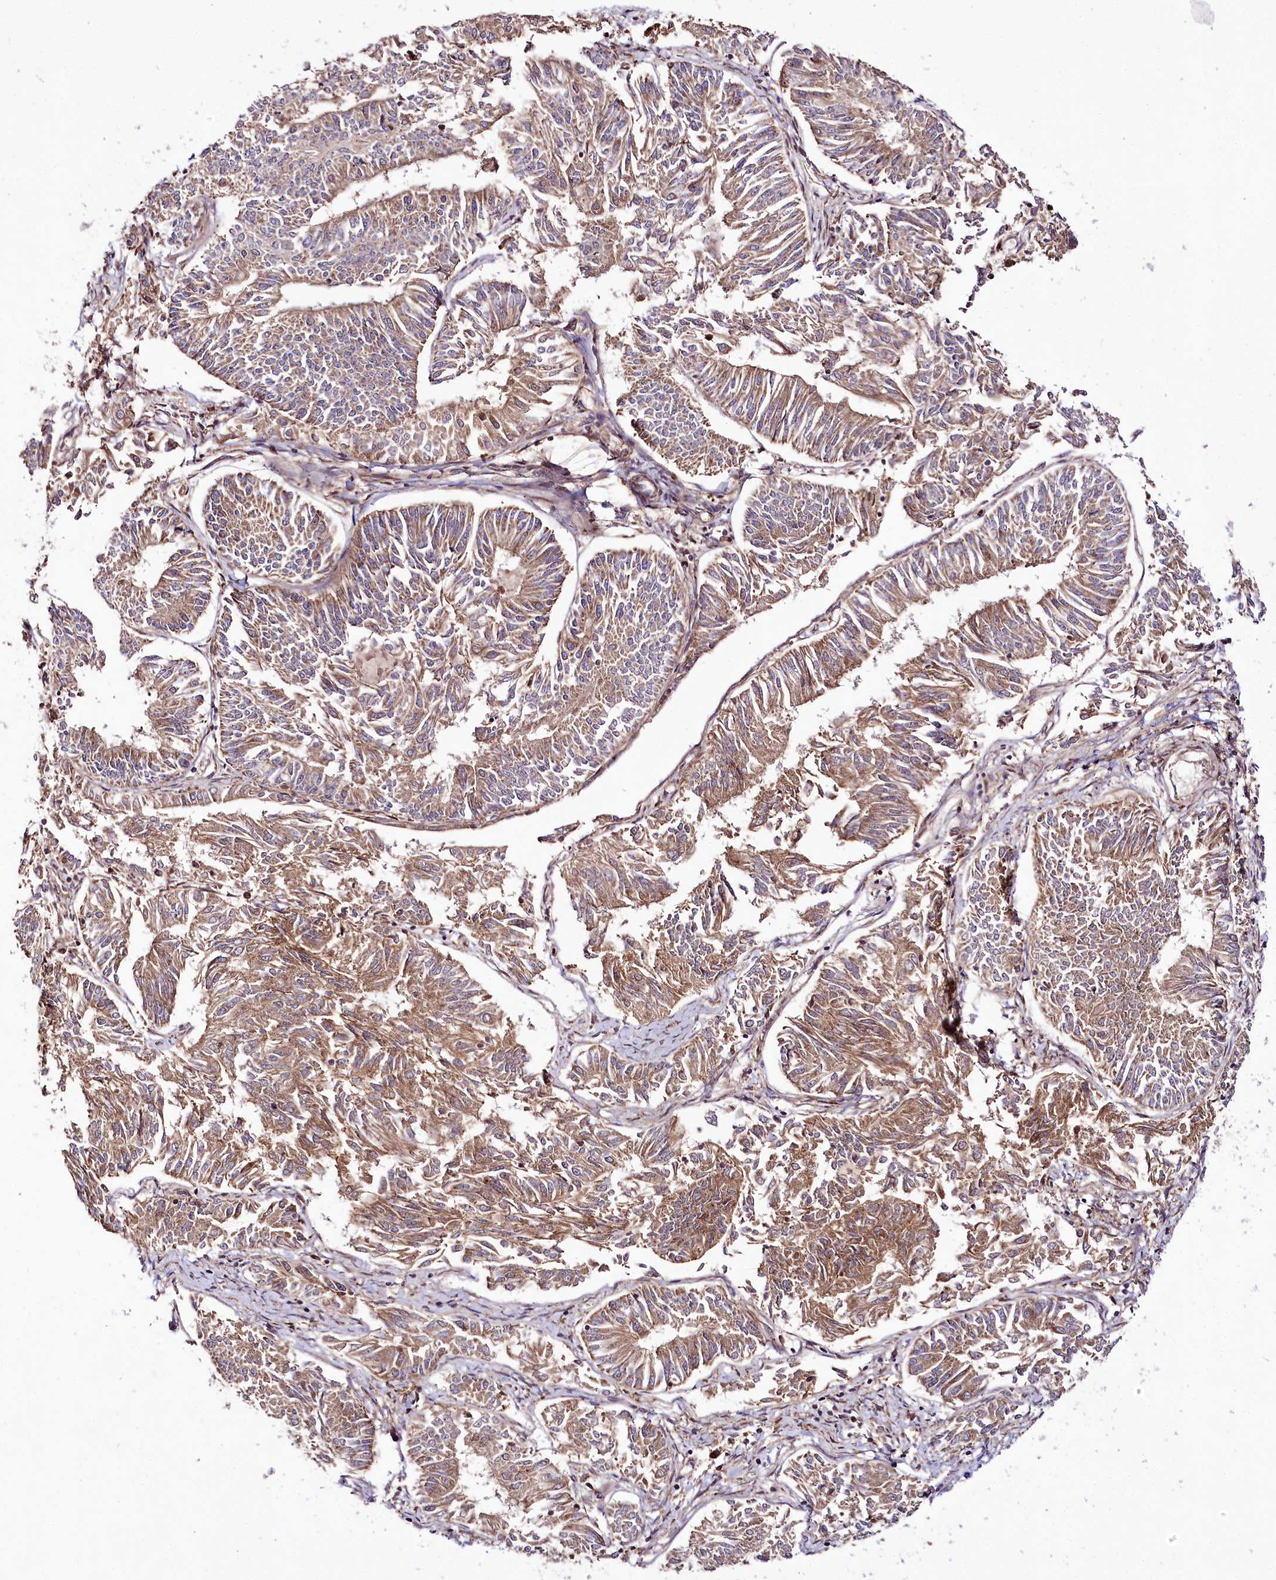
{"staining": {"intensity": "moderate", "quantity": ">75%", "location": "cytoplasmic/membranous"}, "tissue": "endometrial cancer", "cell_type": "Tumor cells", "image_type": "cancer", "snomed": [{"axis": "morphology", "description": "Adenocarcinoma, NOS"}, {"axis": "topography", "description": "Endometrium"}], "caption": "High-power microscopy captured an immunohistochemistry (IHC) image of adenocarcinoma (endometrial), revealing moderate cytoplasmic/membranous positivity in approximately >75% of tumor cells. (IHC, brightfield microscopy, high magnification).", "gene": "RAB7A", "patient": {"sex": "female", "age": 58}}